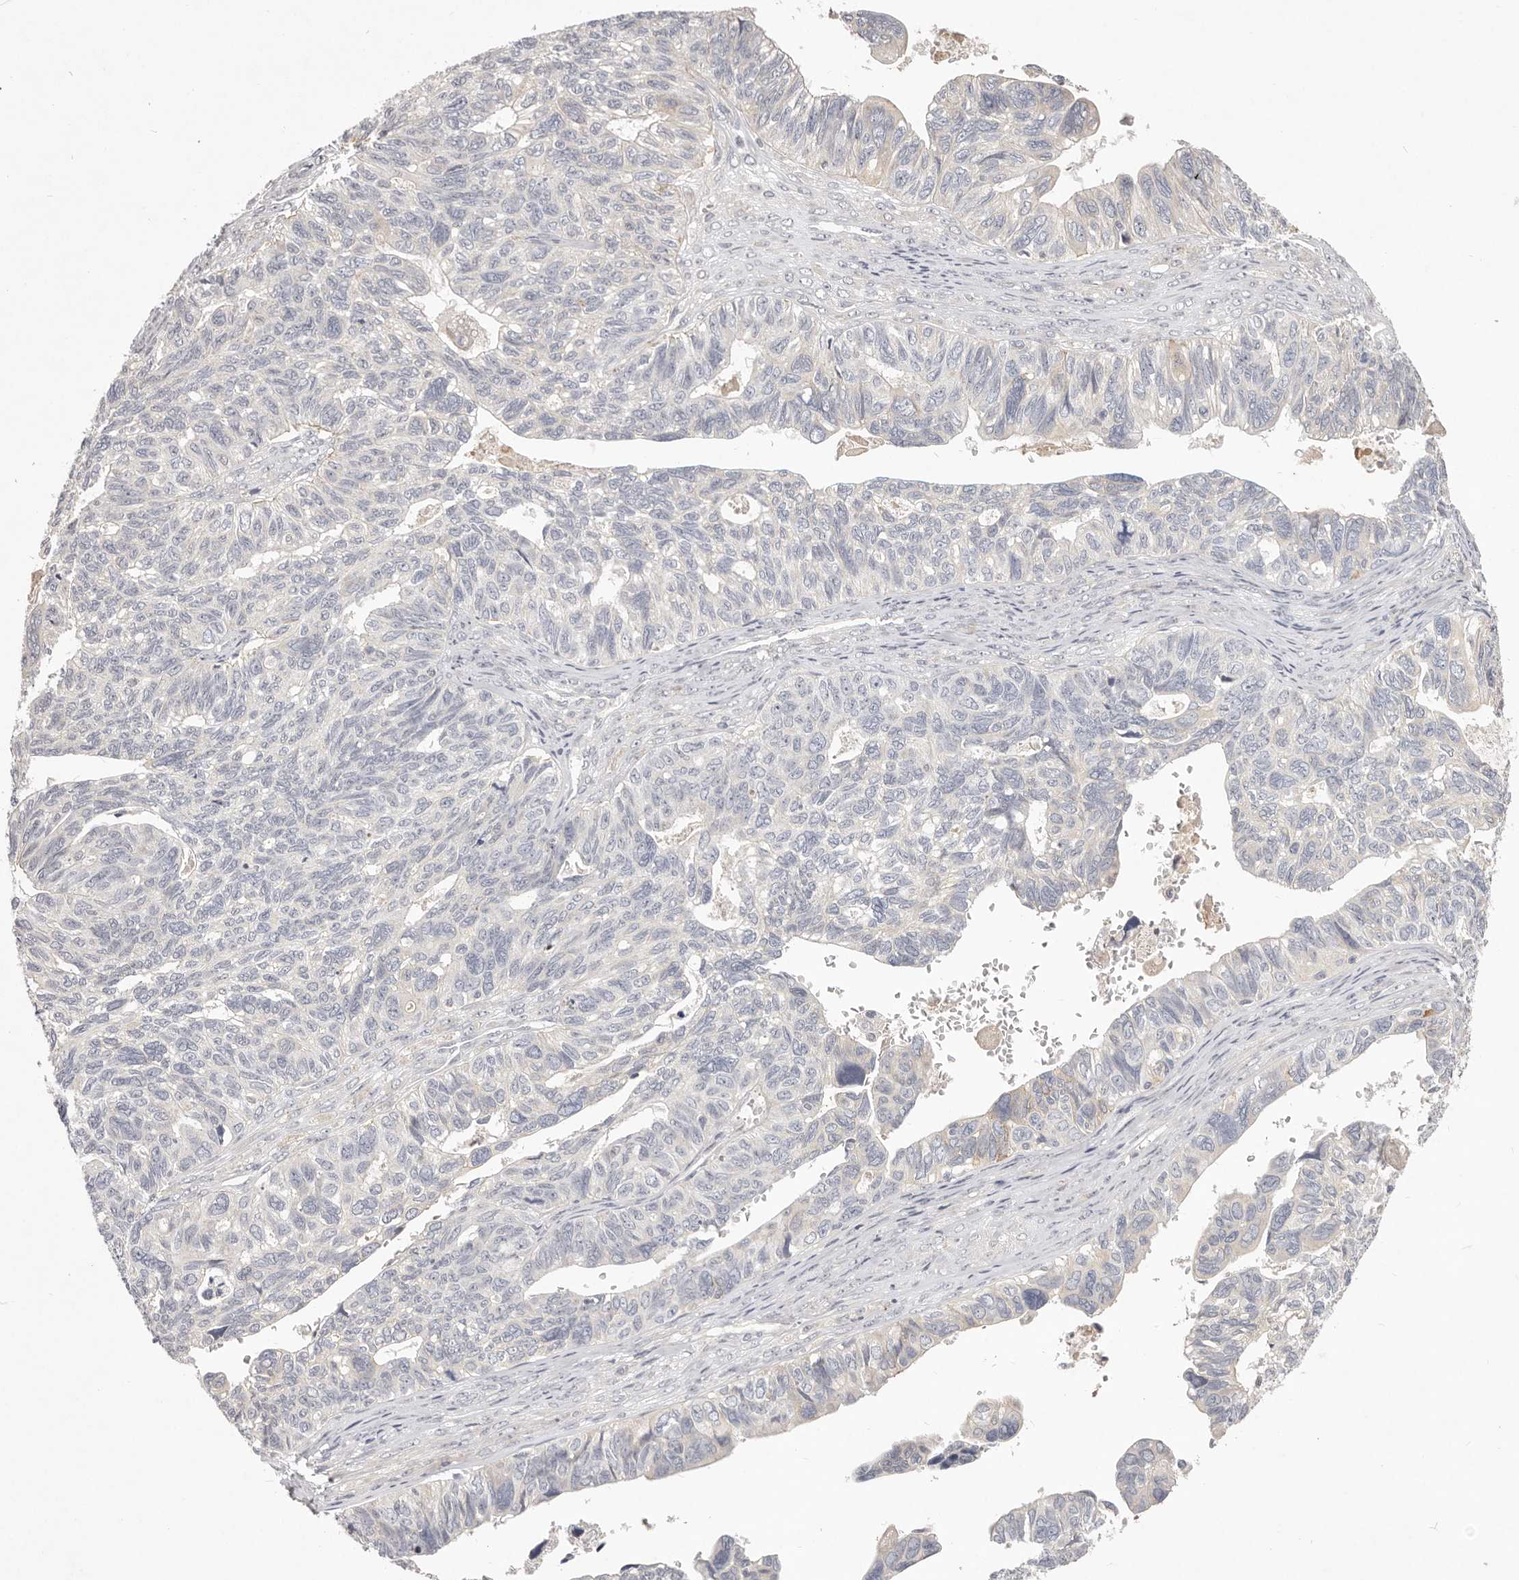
{"staining": {"intensity": "negative", "quantity": "none", "location": "none"}, "tissue": "ovarian cancer", "cell_type": "Tumor cells", "image_type": "cancer", "snomed": [{"axis": "morphology", "description": "Cystadenocarcinoma, serous, NOS"}, {"axis": "topography", "description": "Ovary"}], "caption": "Micrograph shows no significant protein positivity in tumor cells of ovarian cancer (serous cystadenocarcinoma).", "gene": "GARNL3", "patient": {"sex": "female", "age": 79}}